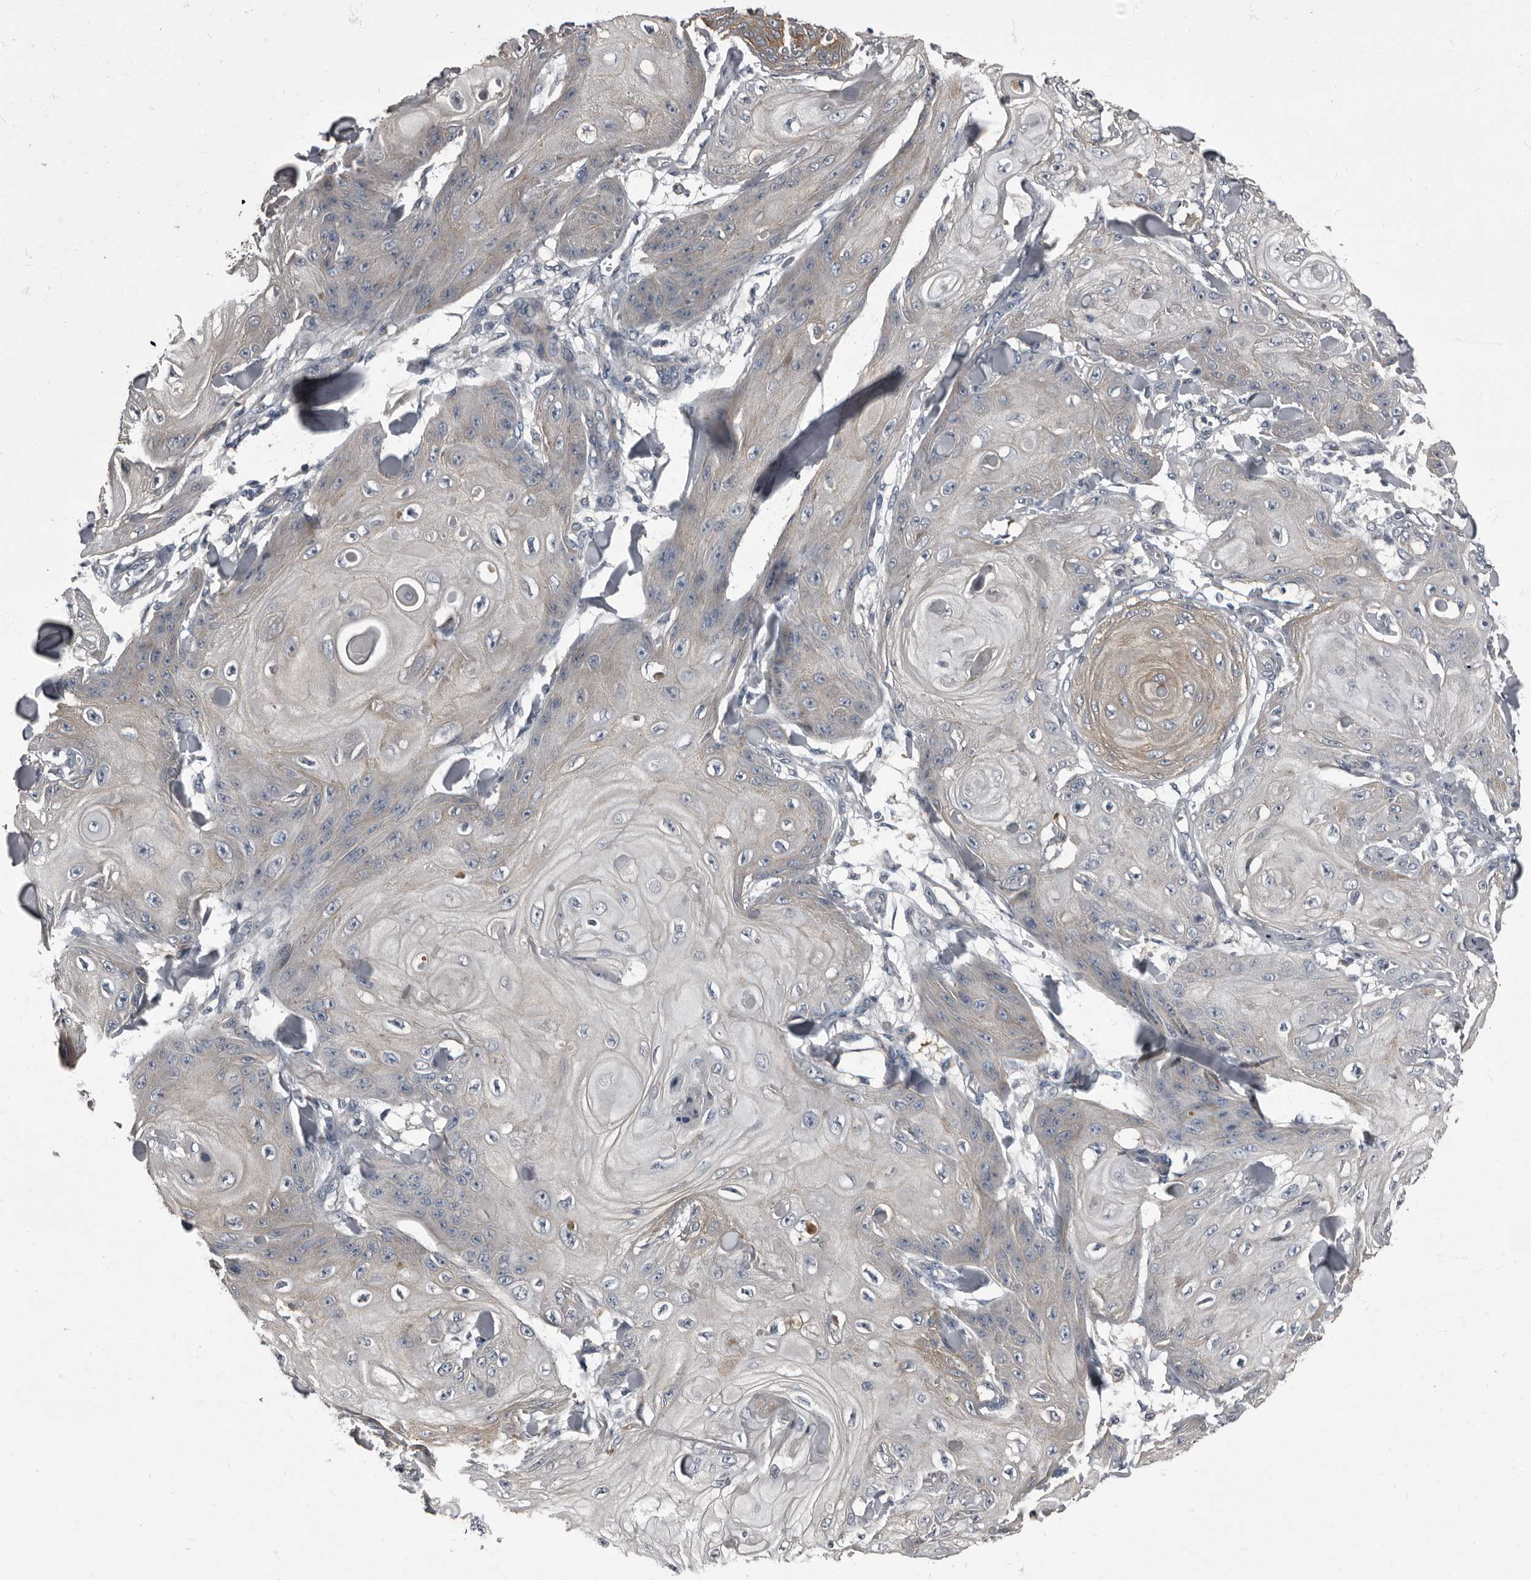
{"staining": {"intensity": "negative", "quantity": "none", "location": "none"}, "tissue": "skin cancer", "cell_type": "Tumor cells", "image_type": "cancer", "snomed": [{"axis": "morphology", "description": "Squamous cell carcinoma, NOS"}, {"axis": "topography", "description": "Skin"}], "caption": "DAB (3,3'-diaminobenzidine) immunohistochemical staining of skin cancer (squamous cell carcinoma) shows no significant expression in tumor cells. (DAB immunohistochemistry (IHC) visualized using brightfield microscopy, high magnification).", "gene": "TPD52L1", "patient": {"sex": "male", "age": 74}}